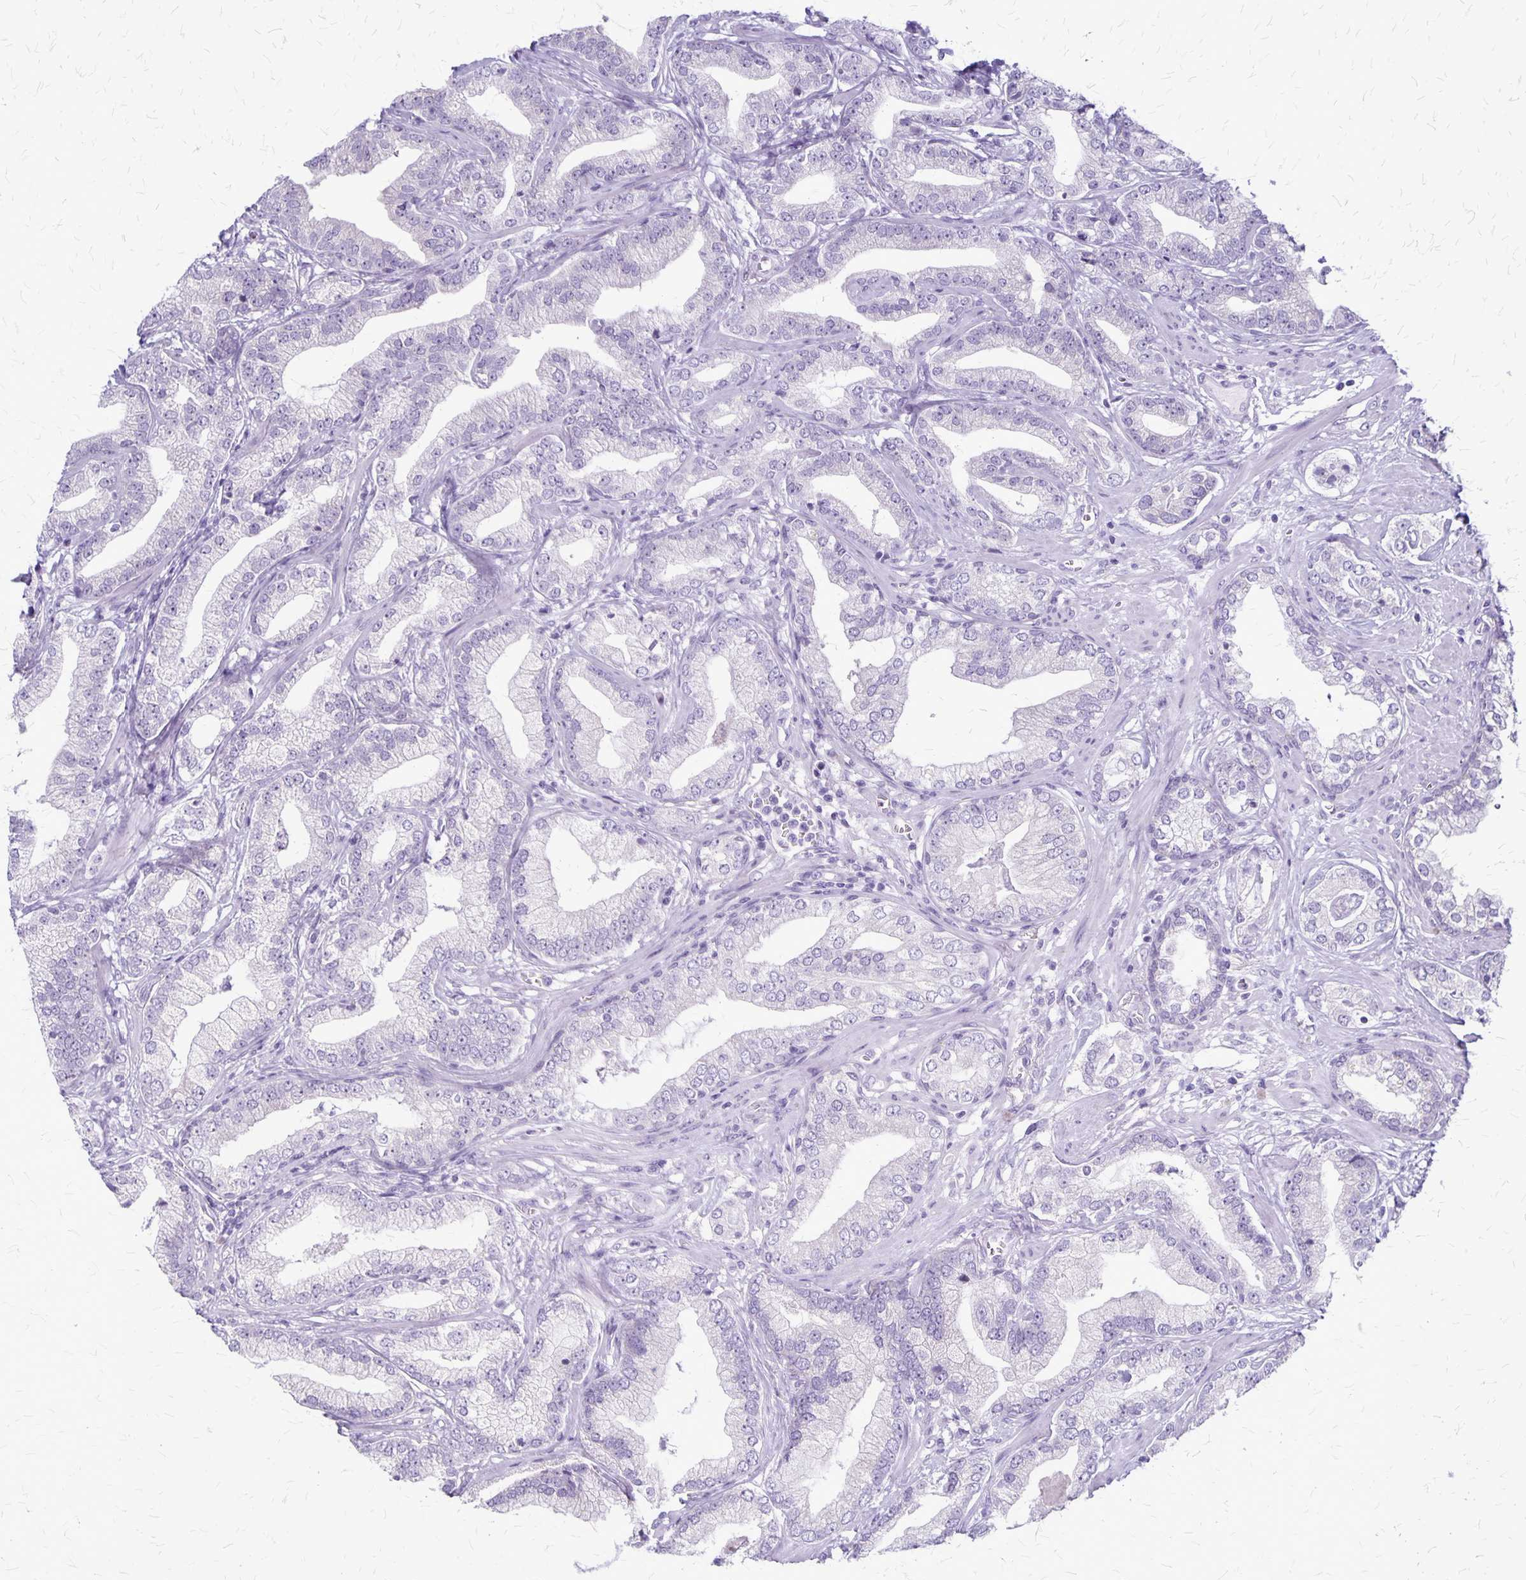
{"staining": {"intensity": "negative", "quantity": "none", "location": "none"}, "tissue": "prostate cancer", "cell_type": "Tumor cells", "image_type": "cancer", "snomed": [{"axis": "morphology", "description": "Adenocarcinoma, Low grade"}, {"axis": "topography", "description": "Prostate"}], "caption": "A high-resolution photomicrograph shows immunohistochemistry (IHC) staining of prostate cancer (adenocarcinoma (low-grade)), which shows no significant staining in tumor cells.", "gene": "PLXNB3", "patient": {"sex": "male", "age": 62}}